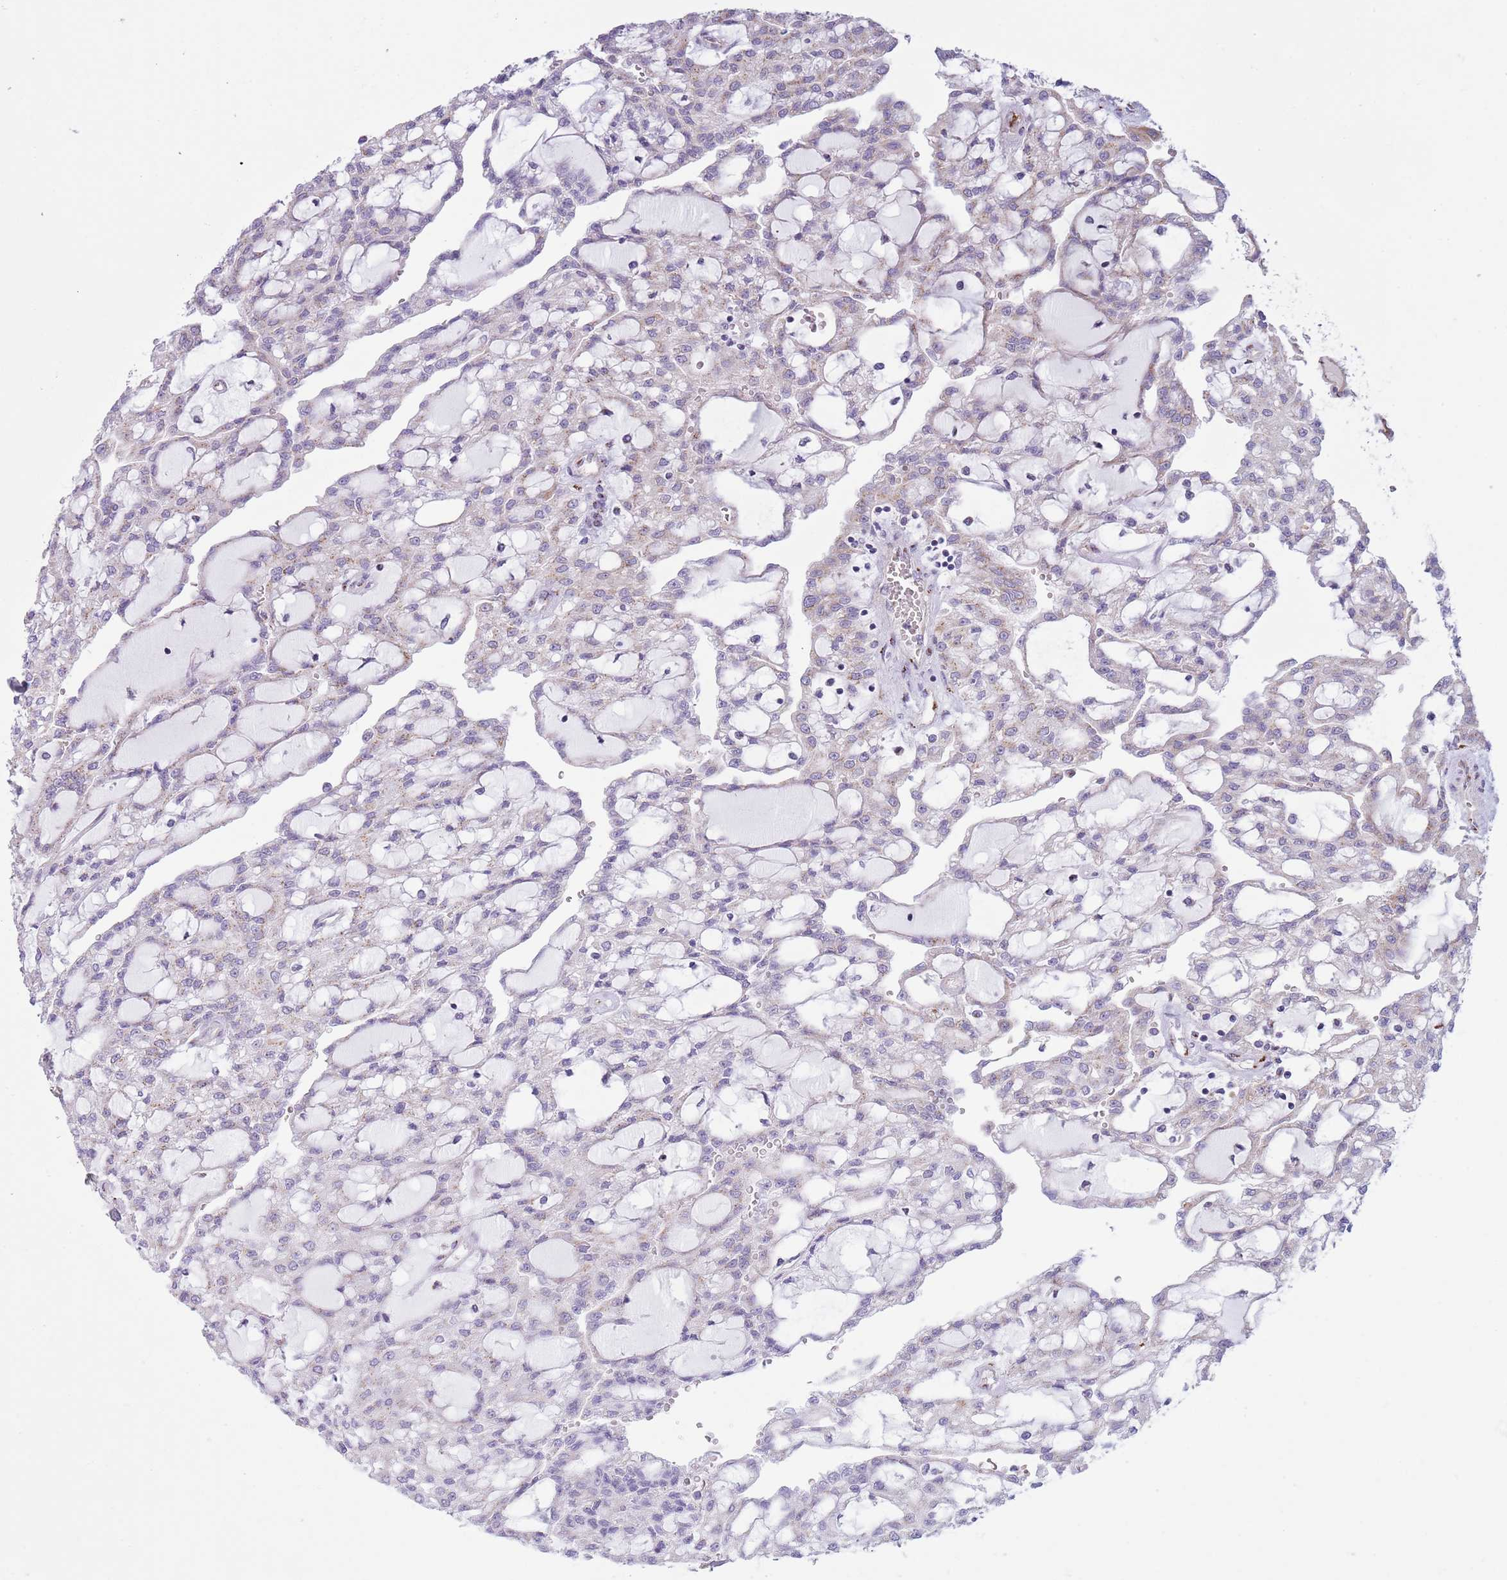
{"staining": {"intensity": "negative", "quantity": "none", "location": "none"}, "tissue": "renal cancer", "cell_type": "Tumor cells", "image_type": "cancer", "snomed": [{"axis": "morphology", "description": "Adenocarcinoma, NOS"}, {"axis": "topography", "description": "Kidney"}], "caption": "This is a image of IHC staining of renal cancer (adenocarcinoma), which shows no staining in tumor cells. (DAB immunohistochemistry, high magnification).", "gene": "C20orf96", "patient": {"sex": "male", "age": 63}}